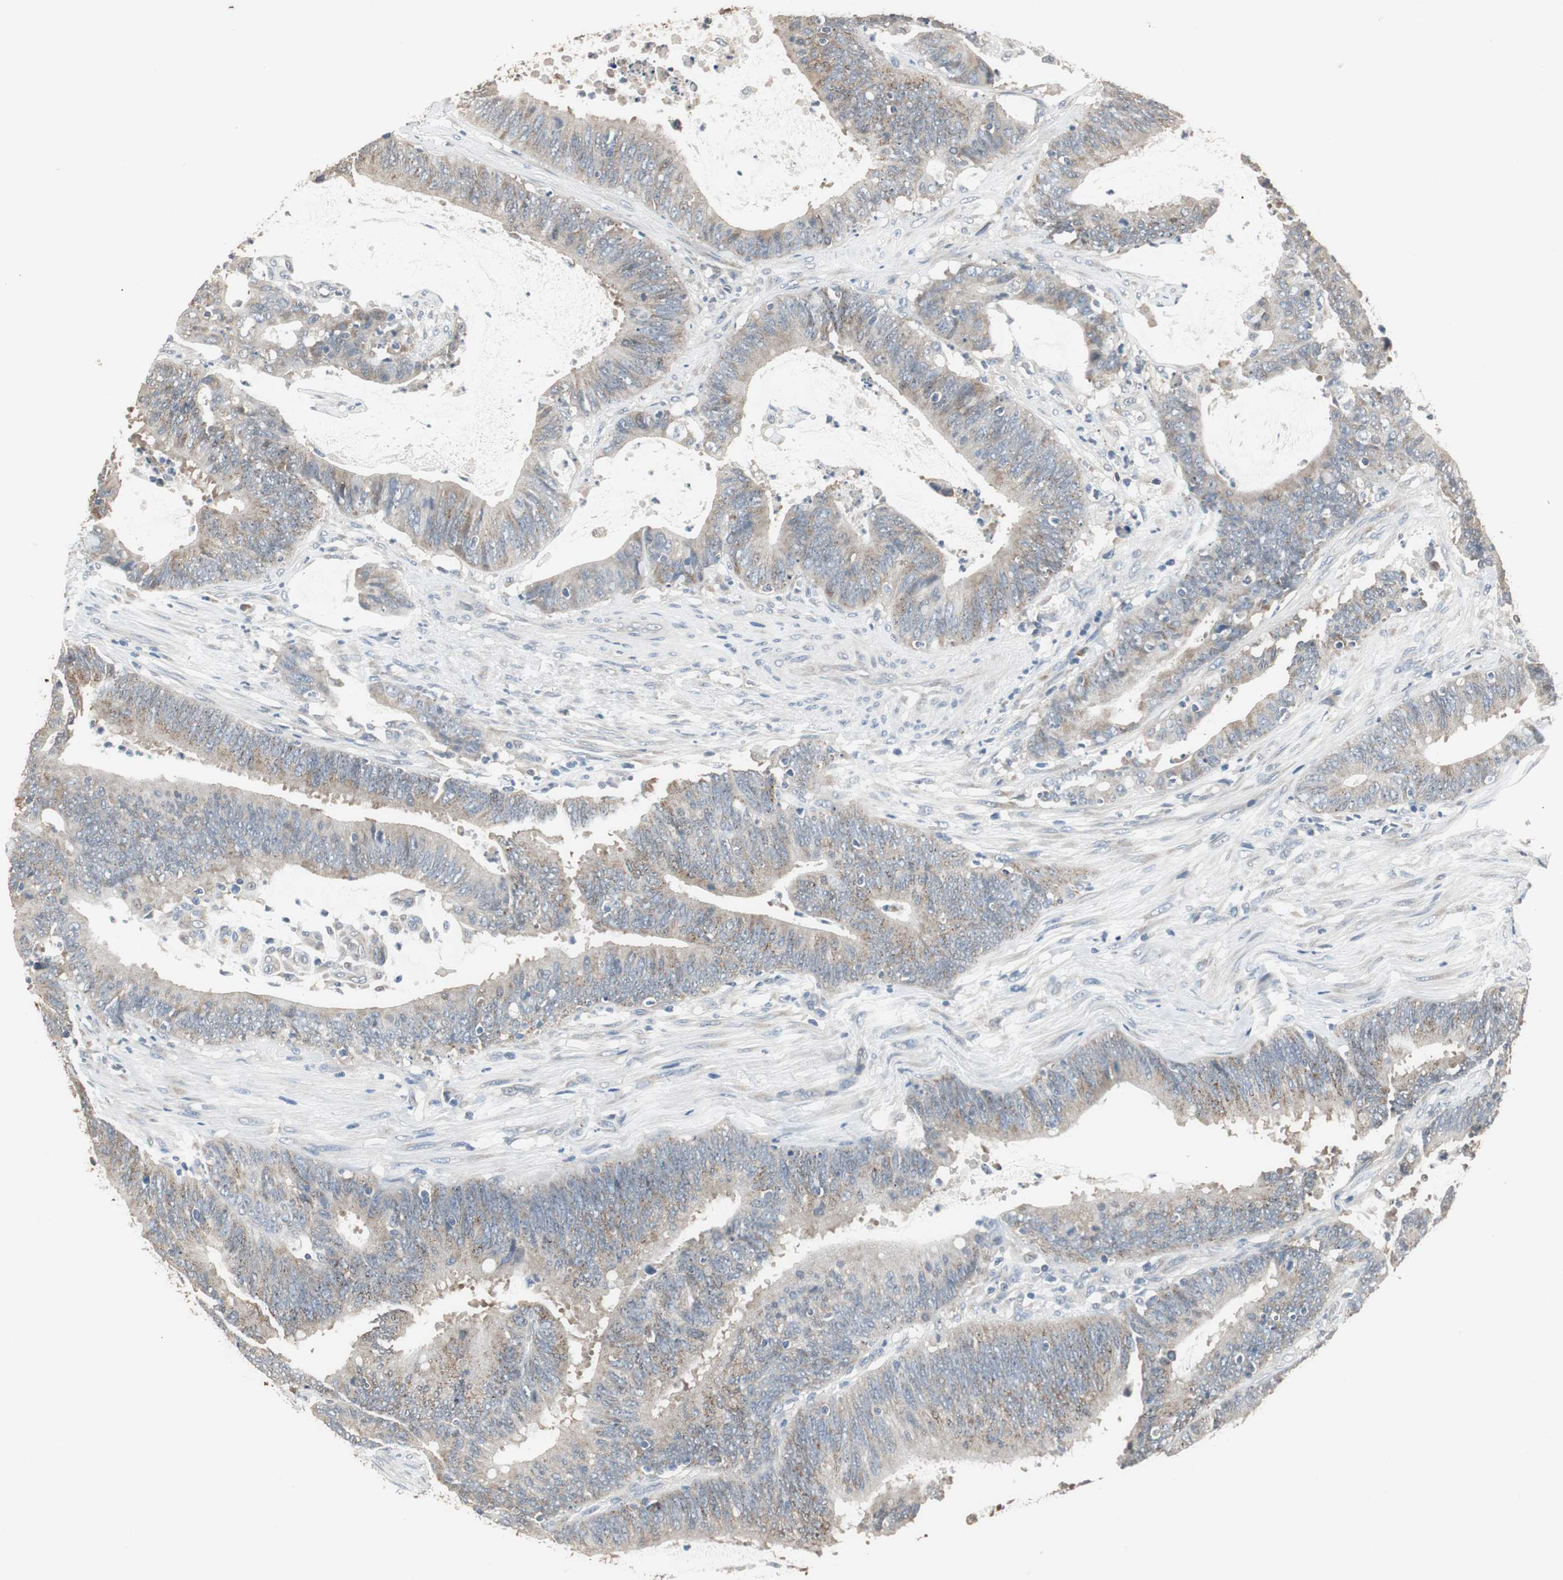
{"staining": {"intensity": "moderate", "quantity": "25%-75%", "location": "cytoplasmic/membranous"}, "tissue": "colorectal cancer", "cell_type": "Tumor cells", "image_type": "cancer", "snomed": [{"axis": "morphology", "description": "Adenocarcinoma, NOS"}, {"axis": "topography", "description": "Rectum"}], "caption": "A high-resolution image shows IHC staining of colorectal adenocarcinoma, which demonstrates moderate cytoplasmic/membranous expression in about 25%-75% of tumor cells.", "gene": "PI4KB", "patient": {"sex": "female", "age": 66}}